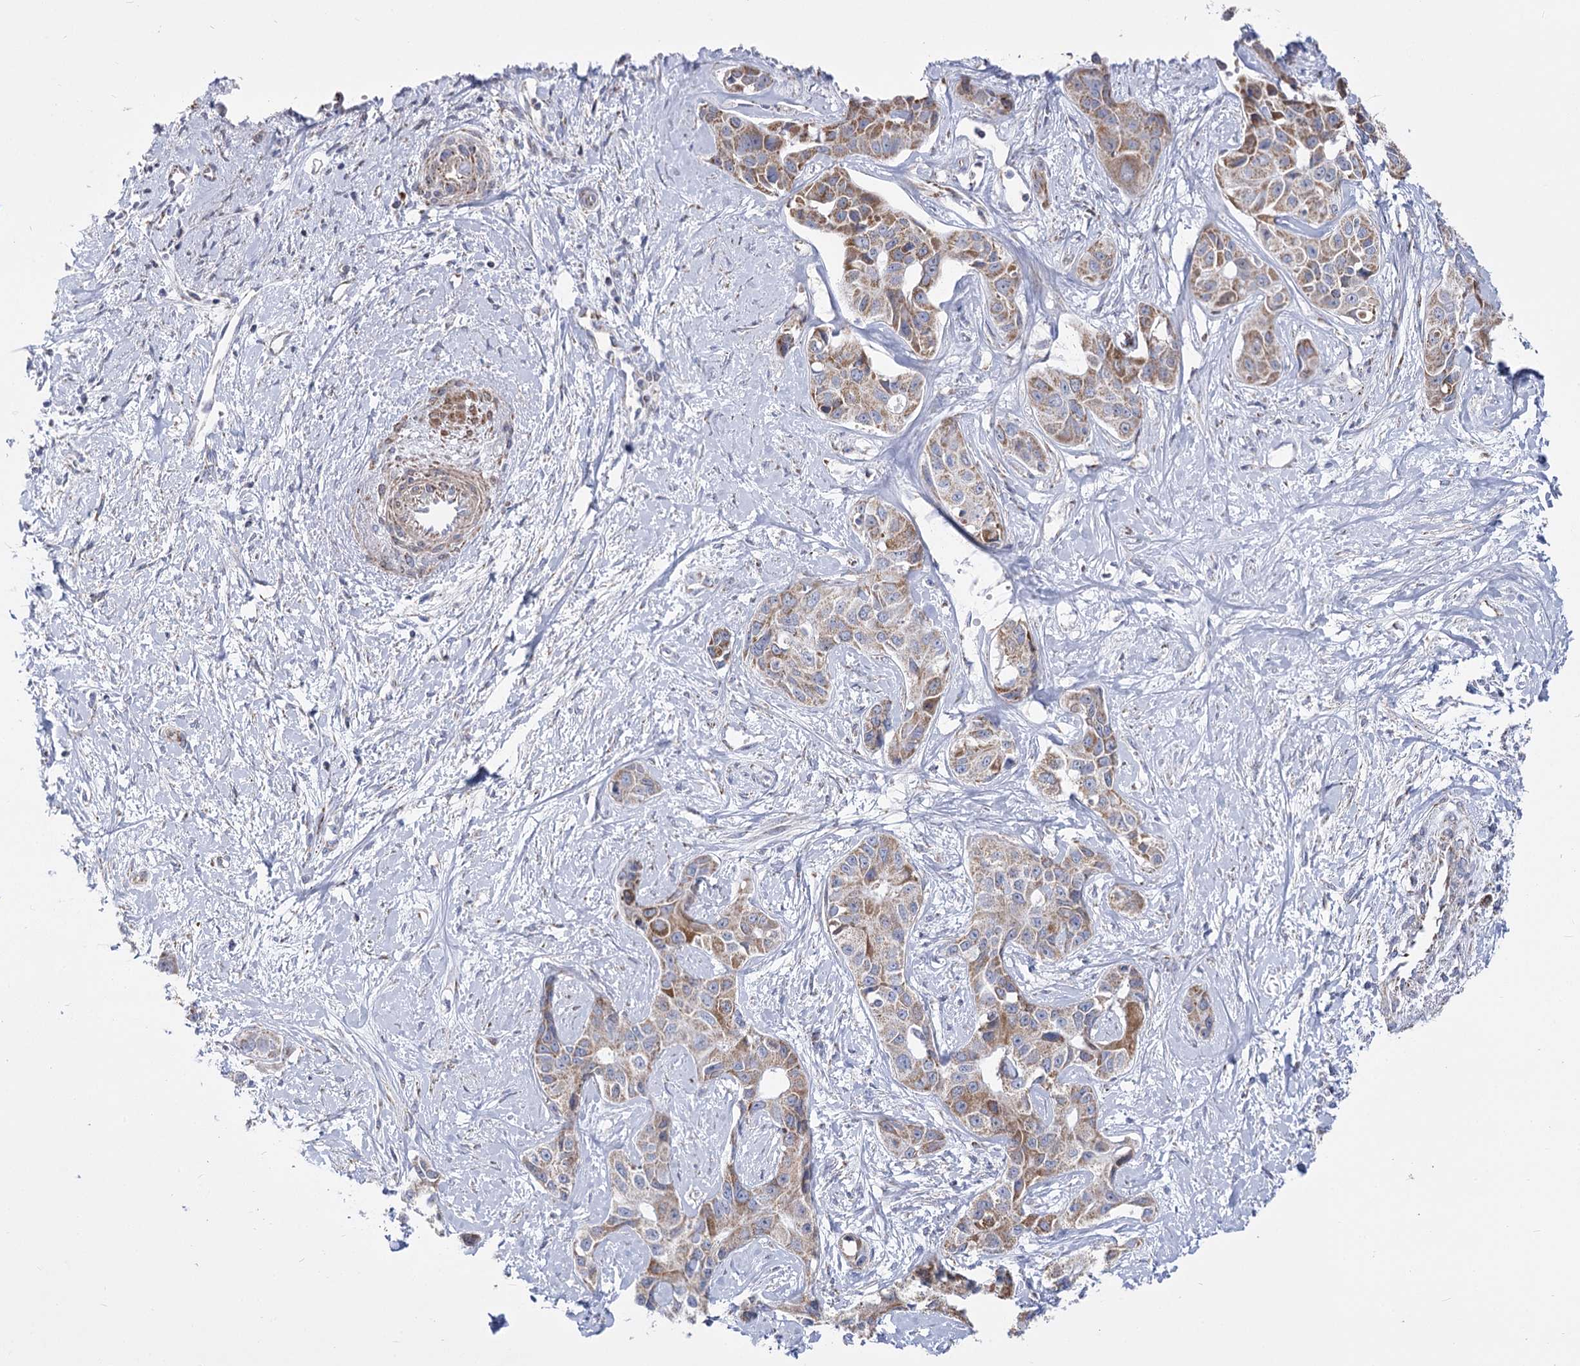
{"staining": {"intensity": "moderate", "quantity": "25%-75%", "location": "cytoplasmic/membranous"}, "tissue": "liver cancer", "cell_type": "Tumor cells", "image_type": "cancer", "snomed": [{"axis": "morphology", "description": "Cholangiocarcinoma"}, {"axis": "topography", "description": "Liver"}], "caption": "The histopathology image reveals immunohistochemical staining of liver cancer. There is moderate cytoplasmic/membranous positivity is seen in about 25%-75% of tumor cells.", "gene": "PDHB", "patient": {"sex": "male", "age": 59}}